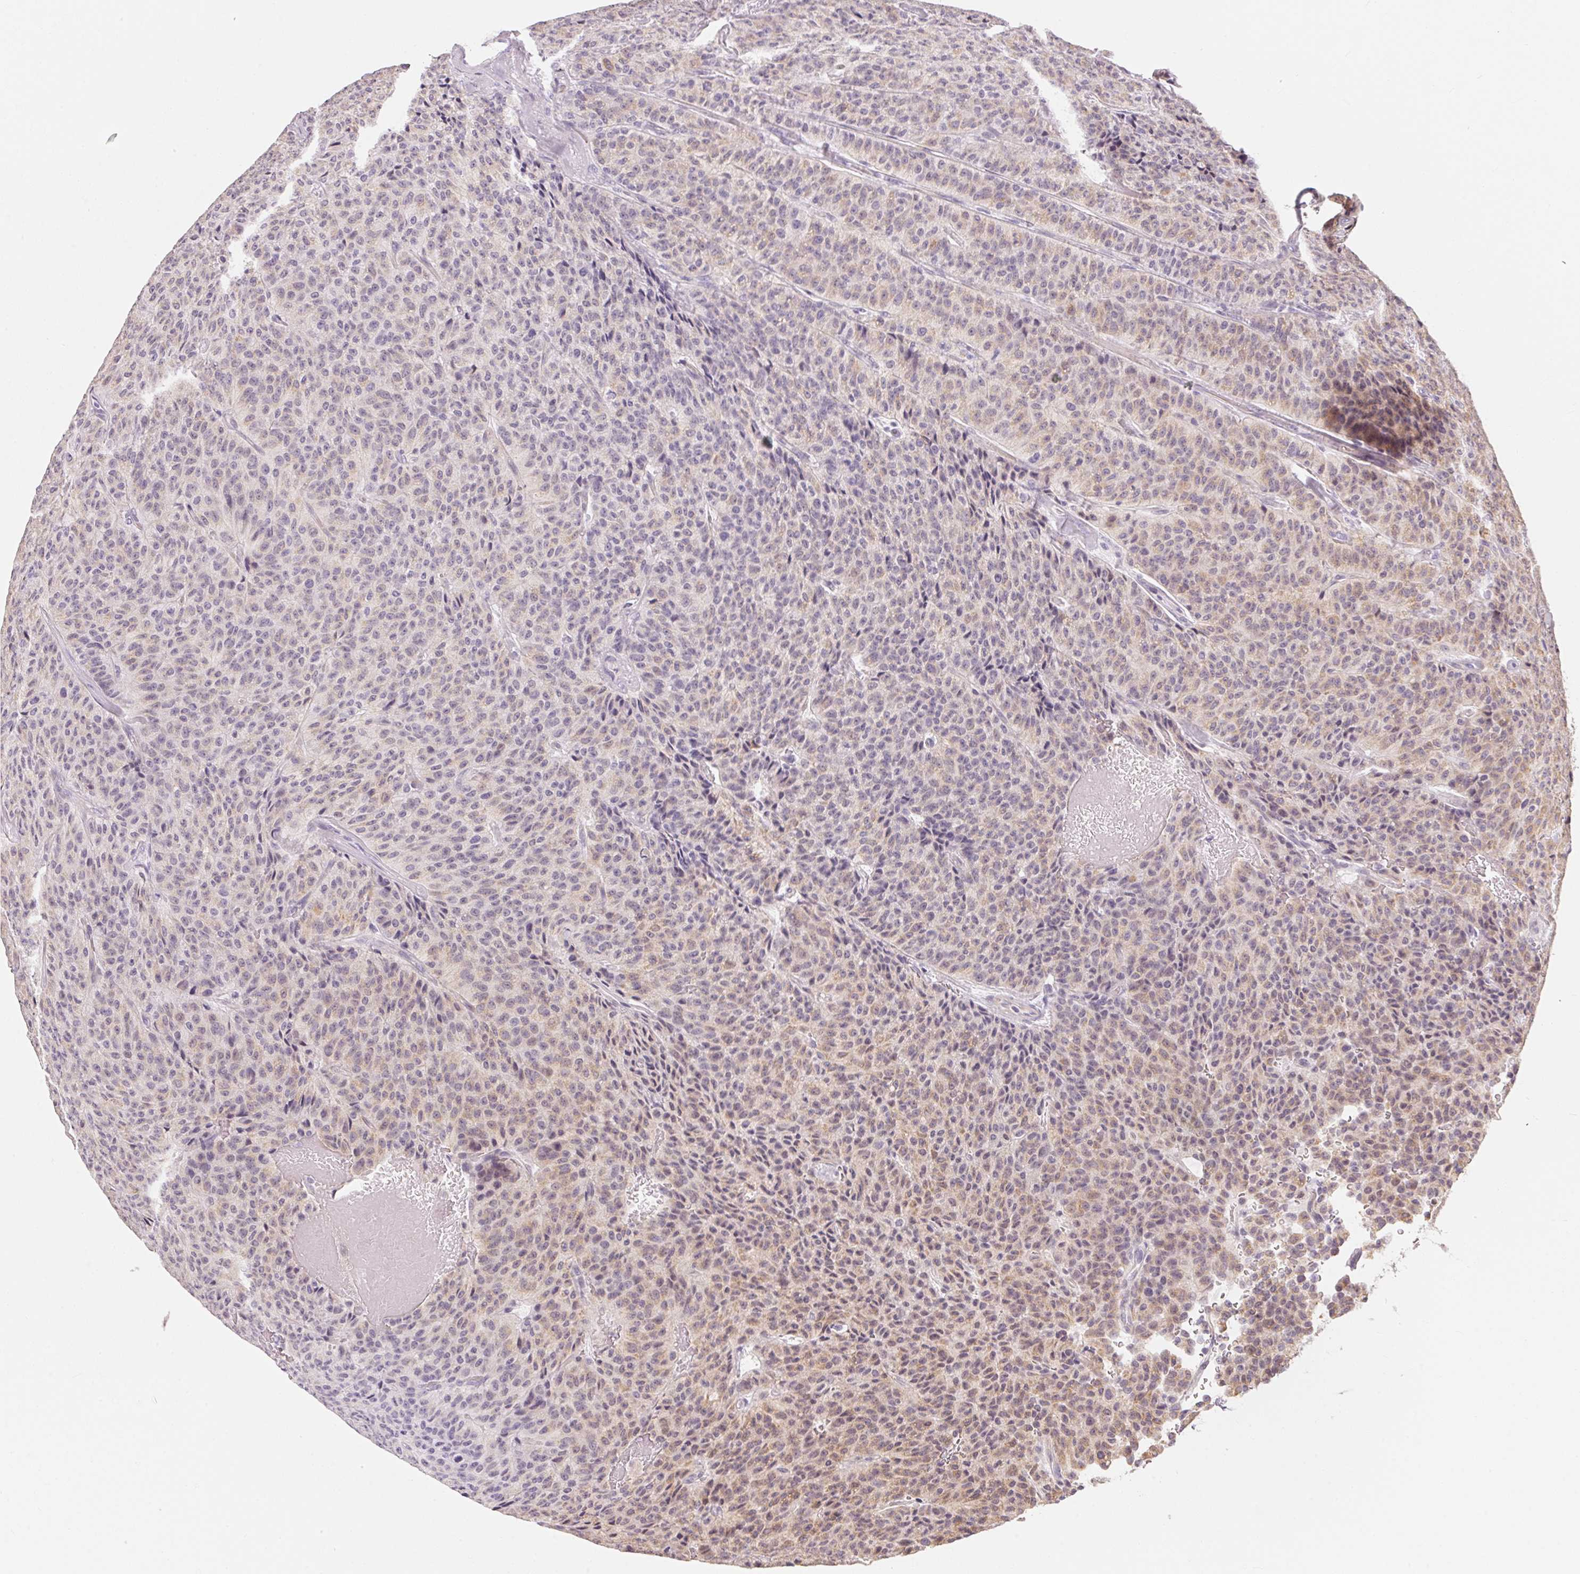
{"staining": {"intensity": "weak", "quantity": "25%-75%", "location": "cytoplasmic/membranous"}, "tissue": "carcinoid", "cell_type": "Tumor cells", "image_type": "cancer", "snomed": [{"axis": "morphology", "description": "Carcinoid, malignant, NOS"}, {"axis": "topography", "description": "Lung"}], "caption": "Tumor cells reveal weak cytoplasmic/membranous expression in about 25%-75% of cells in carcinoid (malignant). (DAB (3,3'-diaminobenzidine) IHC, brown staining for protein, blue staining for nuclei).", "gene": "GDAP1L1", "patient": {"sex": "male", "age": 71}}